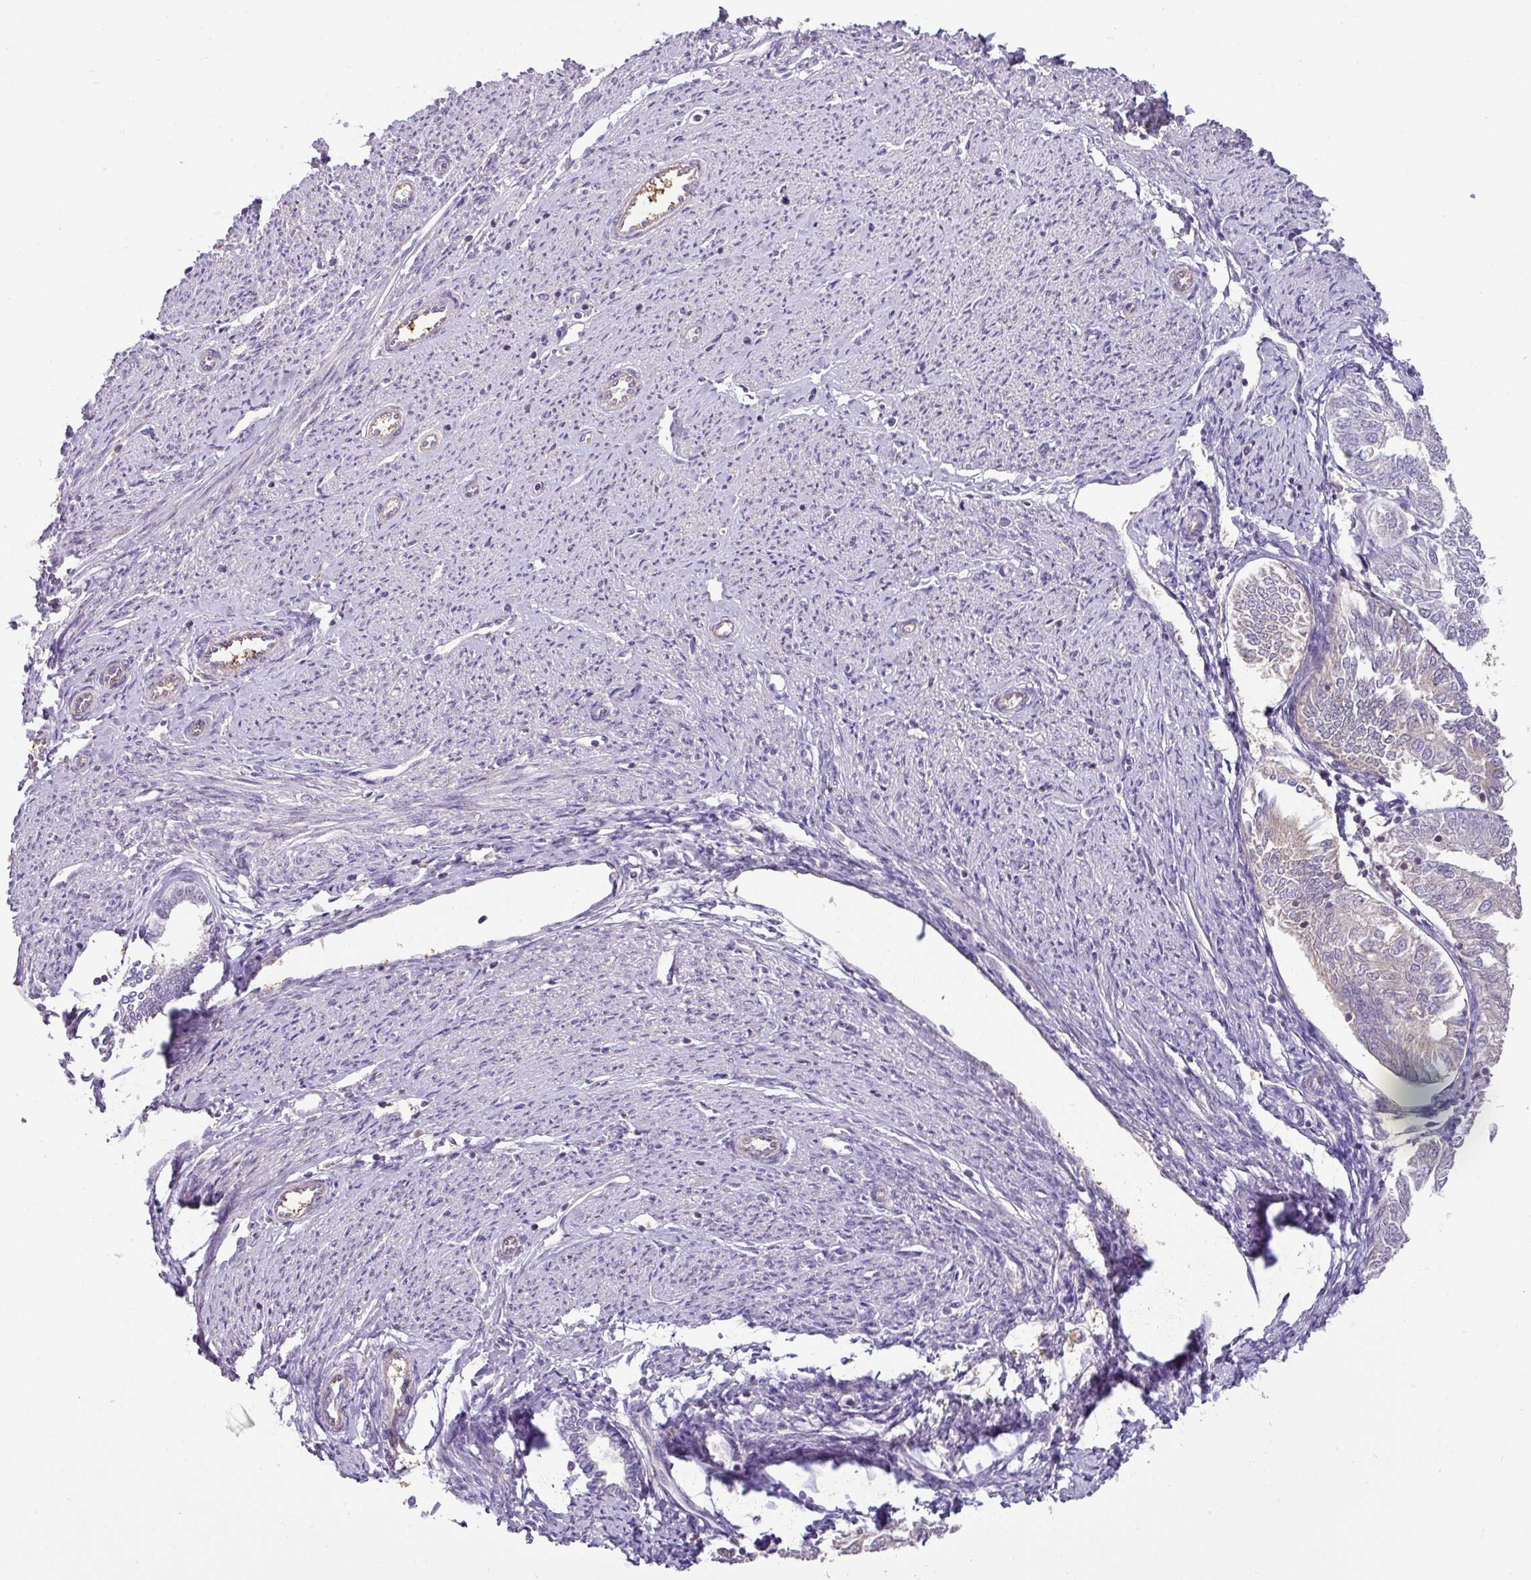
{"staining": {"intensity": "negative", "quantity": "none", "location": "none"}, "tissue": "endometrial cancer", "cell_type": "Tumor cells", "image_type": "cancer", "snomed": [{"axis": "morphology", "description": "Adenocarcinoma, NOS"}, {"axis": "topography", "description": "Endometrium"}], "caption": "Tumor cells are negative for brown protein staining in endometrial cancer (adenocarcinoma).", "gene": "HOXC13", "patient": {"sex": "female", "age": 58}}